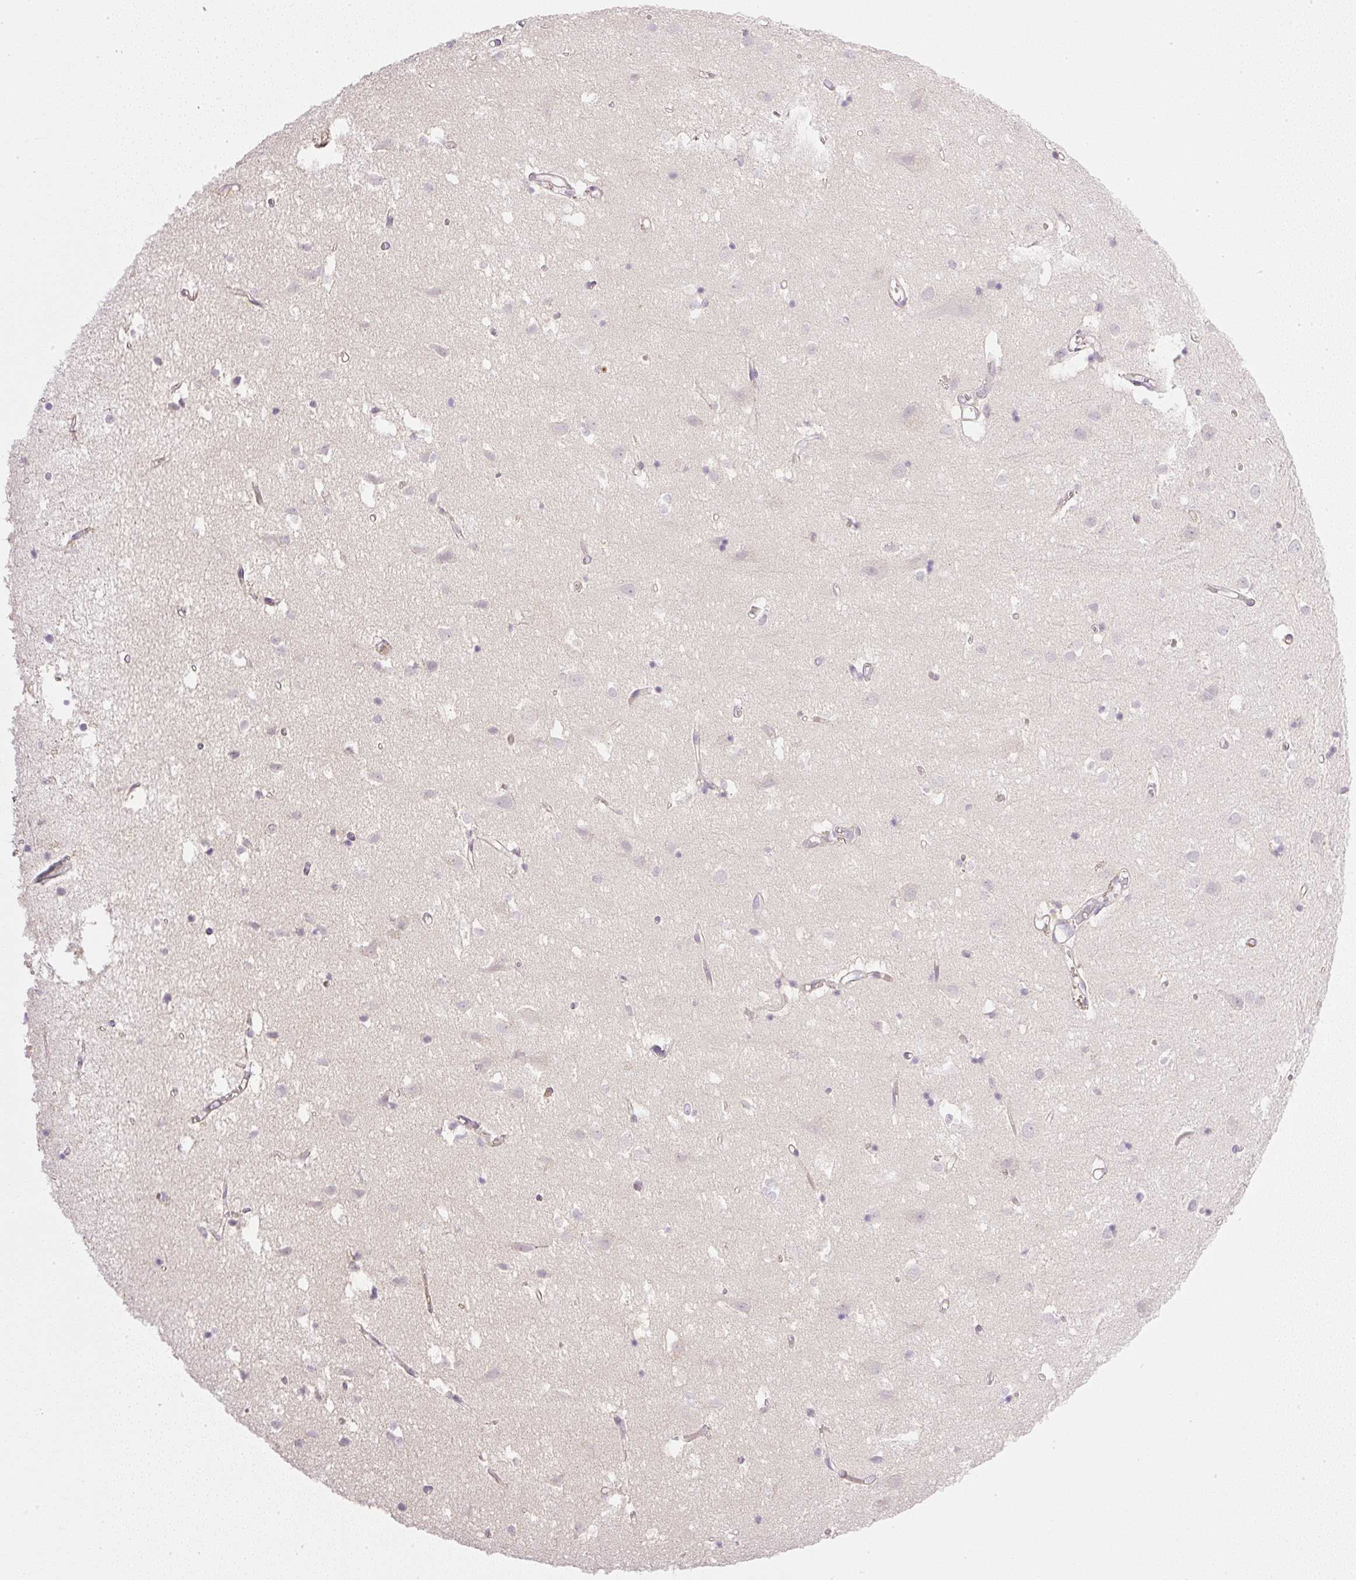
{"staining": {"intensity": "weak", "quantity": ">75%", "location": "cytoplasmic/membranous,nuclear"}, "tissue": "cerebral cortex", "cell_type": "Endothelial cells", "image_type": "normal", "snomed": [{"axis": "morphology", "description": "Normal tissue, NOS"}, {"axis": "topography", "description": "Cerebral cortex"}], "caption": "DAB immunohistochemical staining of unremarkable human cerebral cortex displays weak cytoplasmic/membranous,nuclear protein positivity in approximately >75% of endothelial cells.", "gene": "AAR2", "patient": {"sex": "male", "age": 70}}